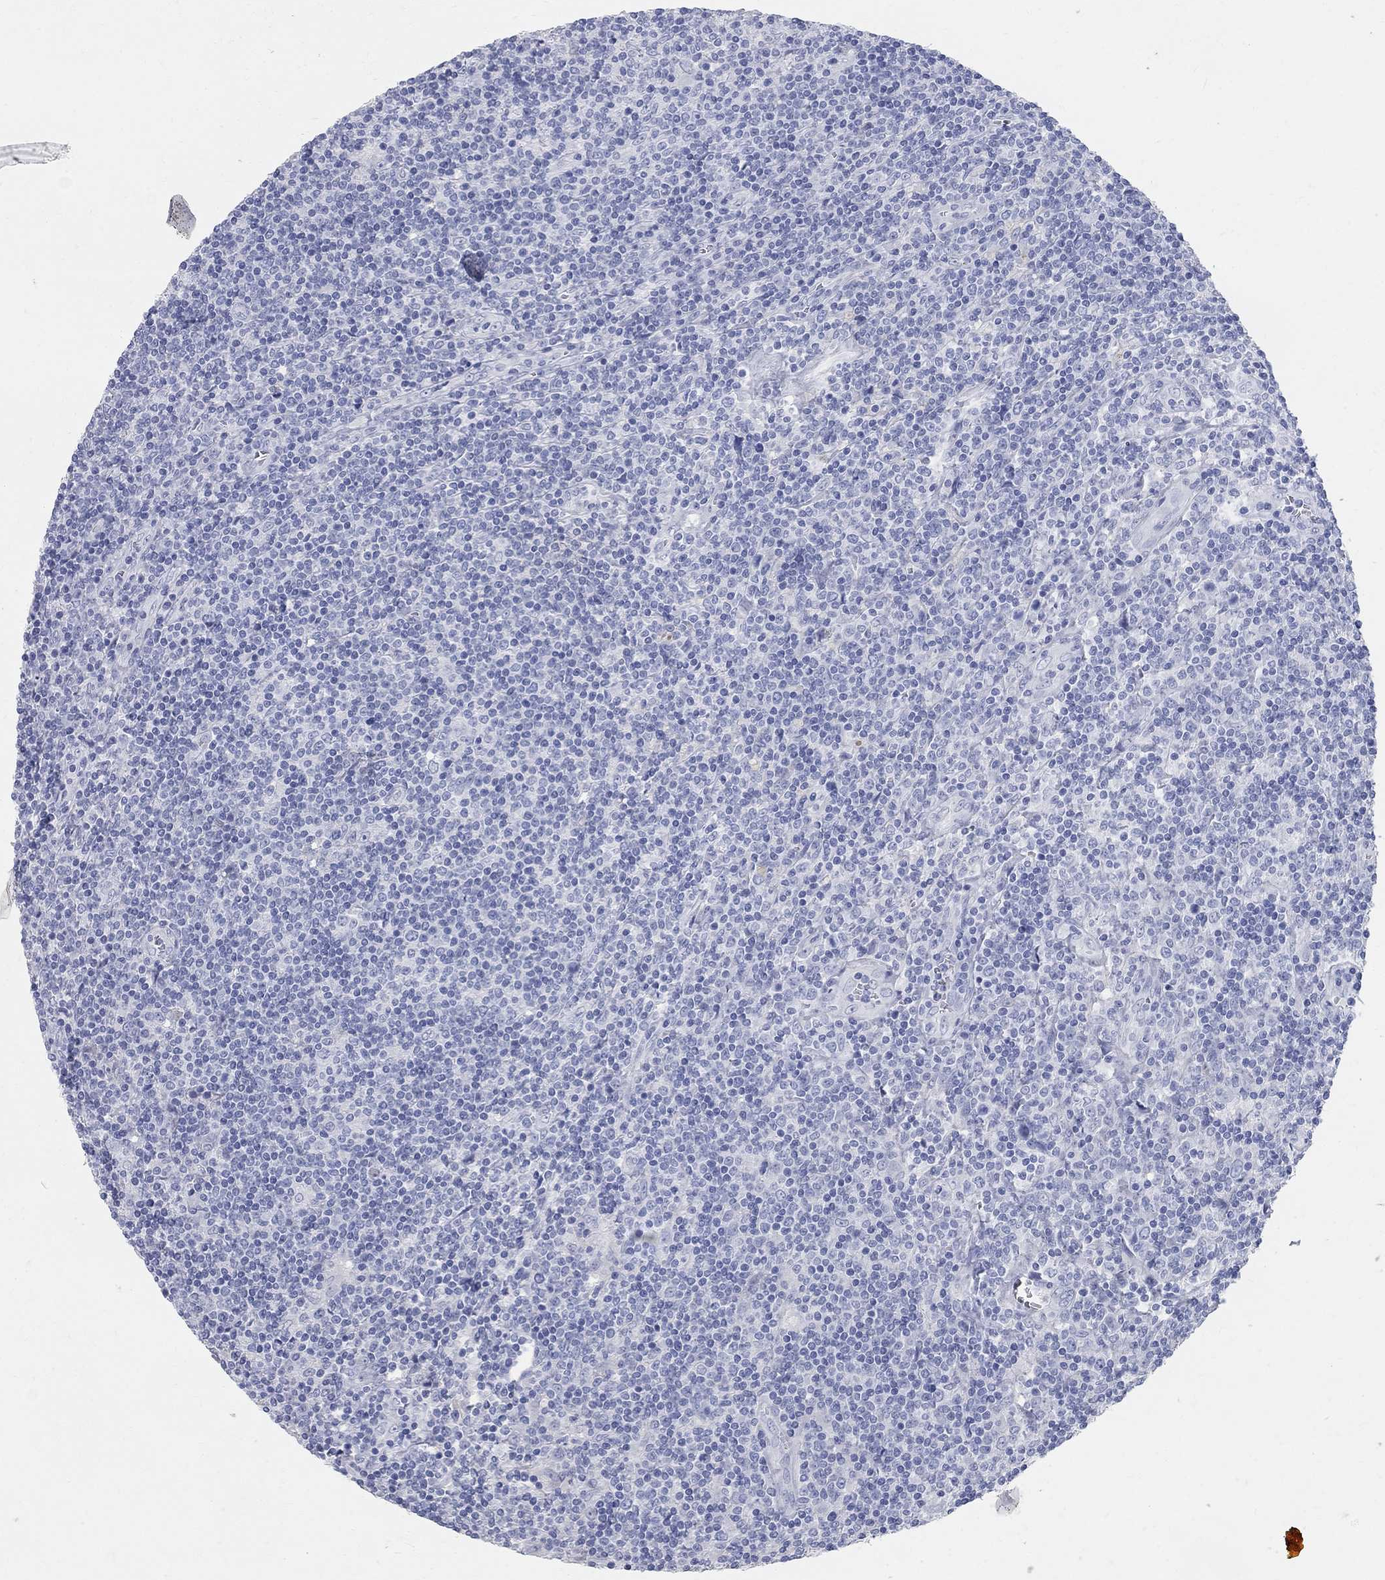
{"staining": {"intensity": "negative", "quantity": "none", "location": "none"}, "tissue": "lymphoma", "cell_type": "Tumor cells", "image_type": "cancer", "snomed": [{"axis": "morphology", "description": "Hodgkin's disease, NOS"}, {"axis": "topography", "description": "Lymph node"}], "caption": "Tumor cells show no significant expression in Hodgkin's disease.", "gene": "AOX1", "patient": {"sex": "male", "age": 40}}